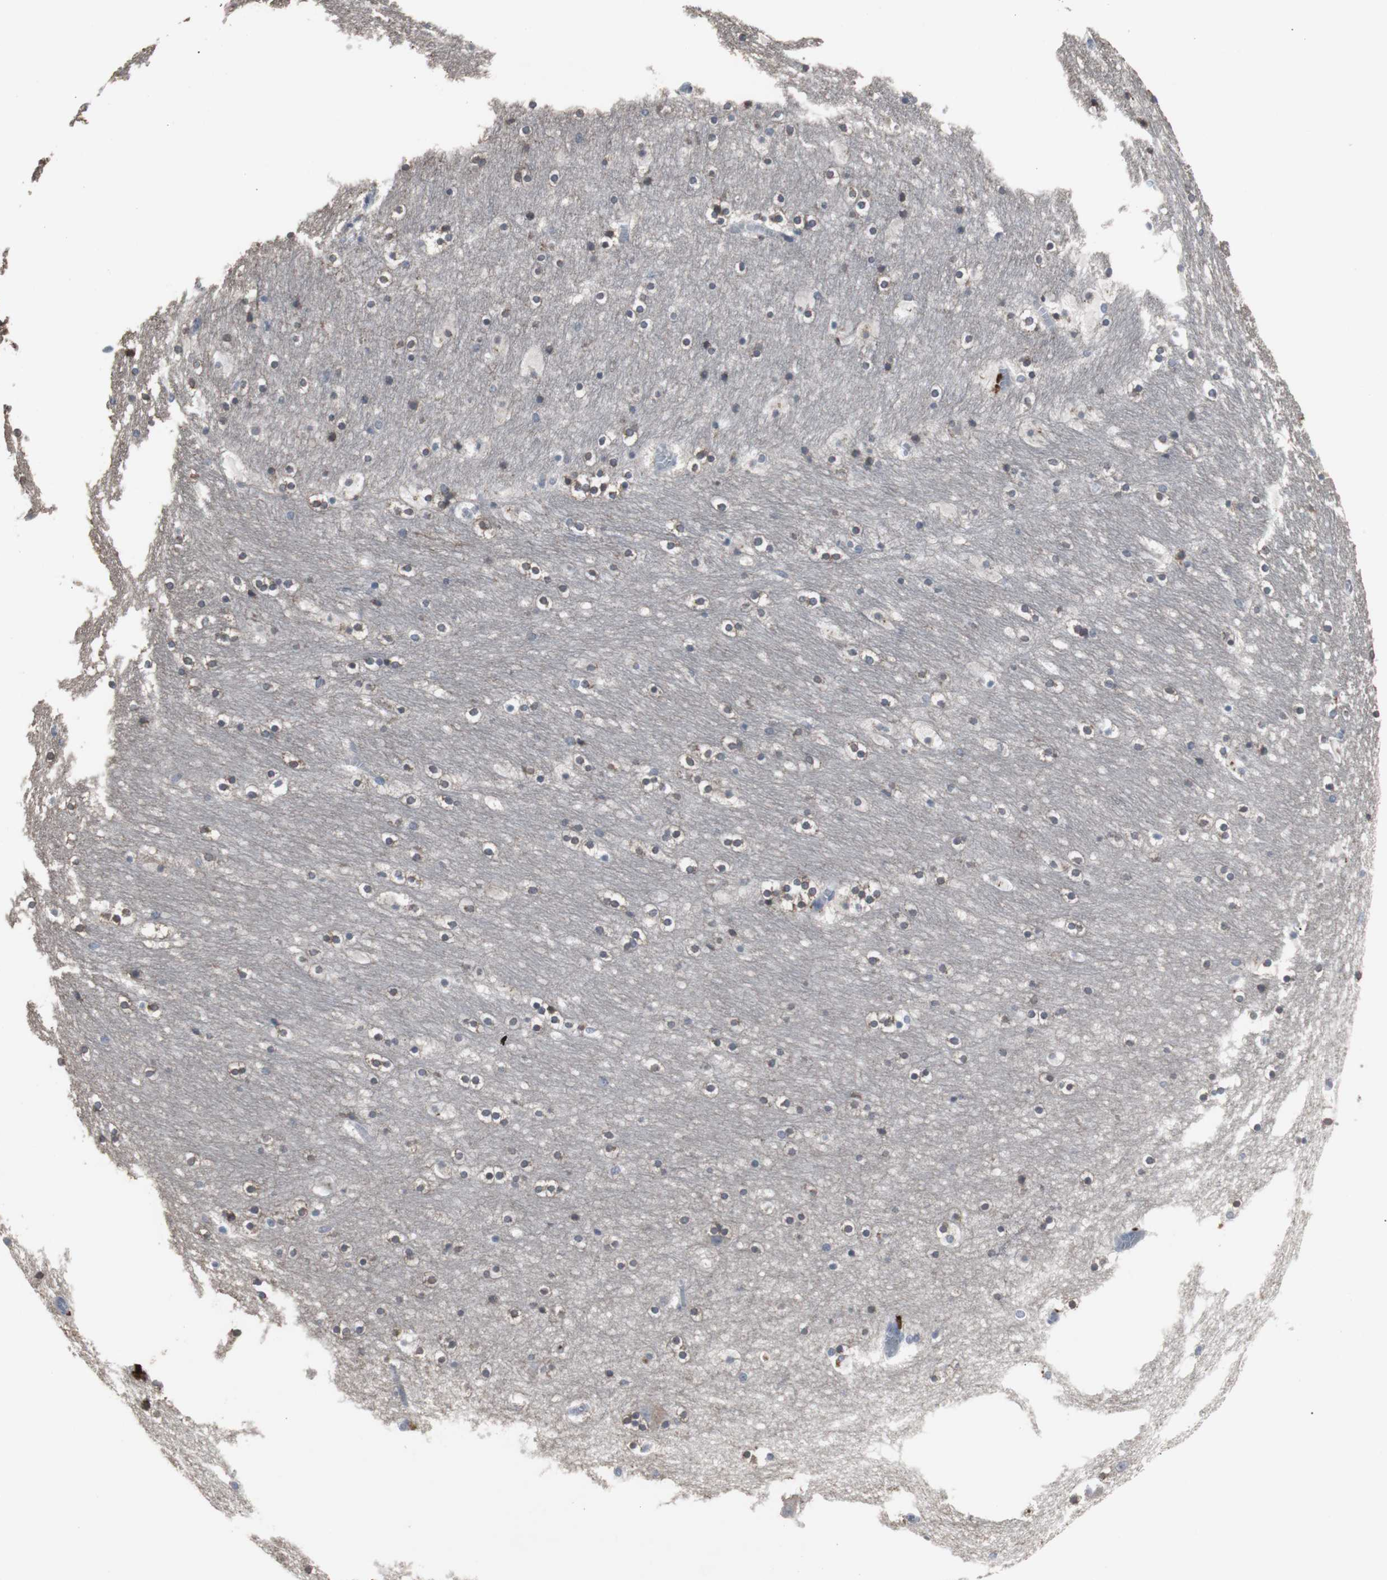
{"staining": {"intensity": "moderate", "quantity": "<25%", "location": "cytoplasmic/membranous"}, "tissue": "hippocampus", "cell_type": "Glial cells", "image_type": "normal", "snomed": [{"axis": "morphology", "description": "Normal tissue, NOS"}, {"axis": "topography", "description": "Hippocampus"}], "caption": "IHC of normal human hippocampus exhibits low levels of moderate cytoplasmic/membranous expression in about <25% of glial cells.", "gene": "ACAA1", "patient": {"sex": "male", "age": 45}}